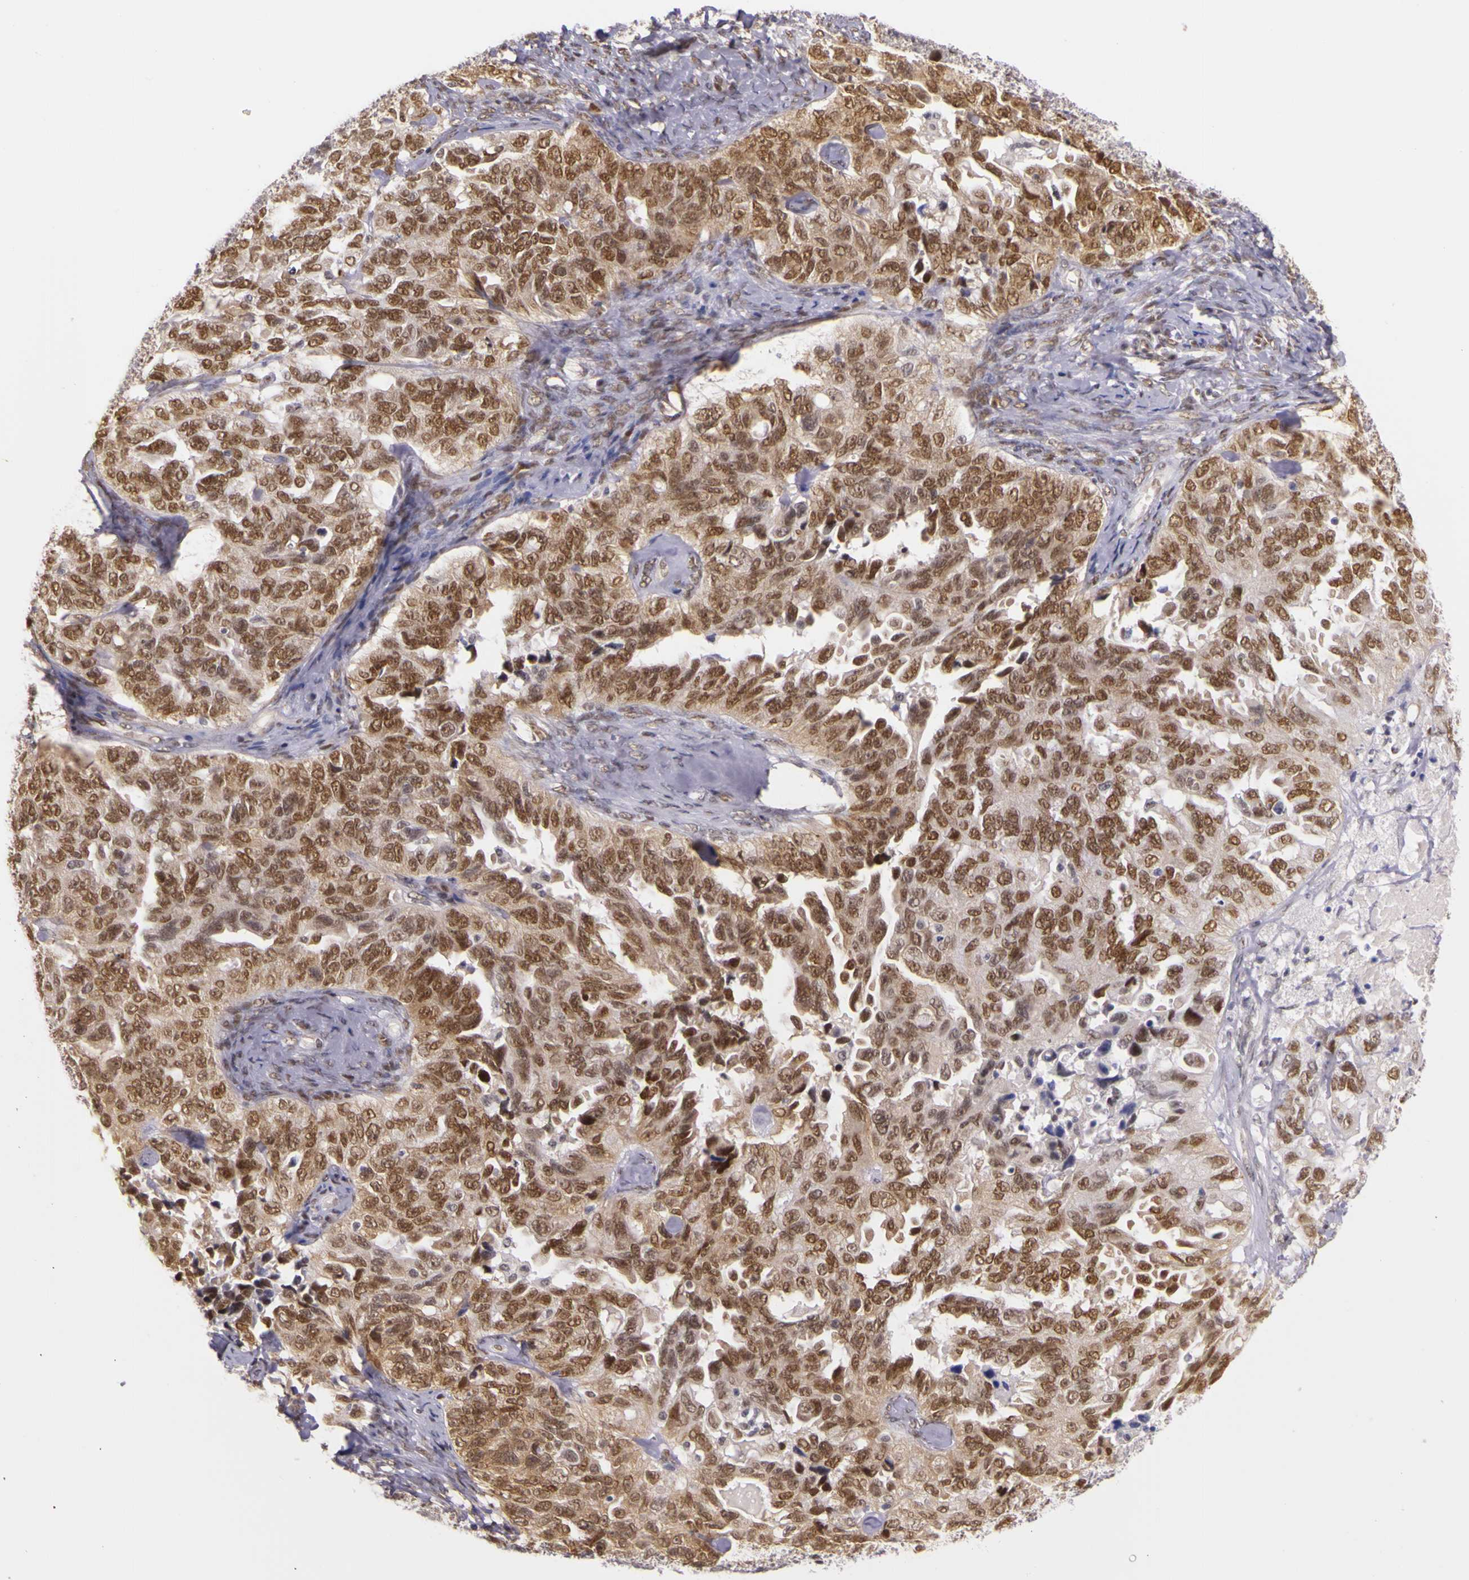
{"staining": {"intensity": "moderate", "quantity": ">75%", "location": "cytoplasmic/membranous,nuclear"}, "tissue": "ovarian cancer", "cell_type": "Tumor cells", "image_type": "cancer", "snomed": [{"axis": "morphology", "description": "Cystadenocarcinoma, serous, NOS"}, {"axis": "topography", "description": "Ovary"}], "caption": "This photomicrograph demonstrates ovarian cancer (serous cystadenocarcinoma) stained with IHC to label a protein in brown. The cytoplasmic/membranous and nuclear of tumor cells show moderate positivity for the protein. Nuclei are counter-stained blue.", "gene": "WDR13", "patient": {"sex": "female", "age": 82}}